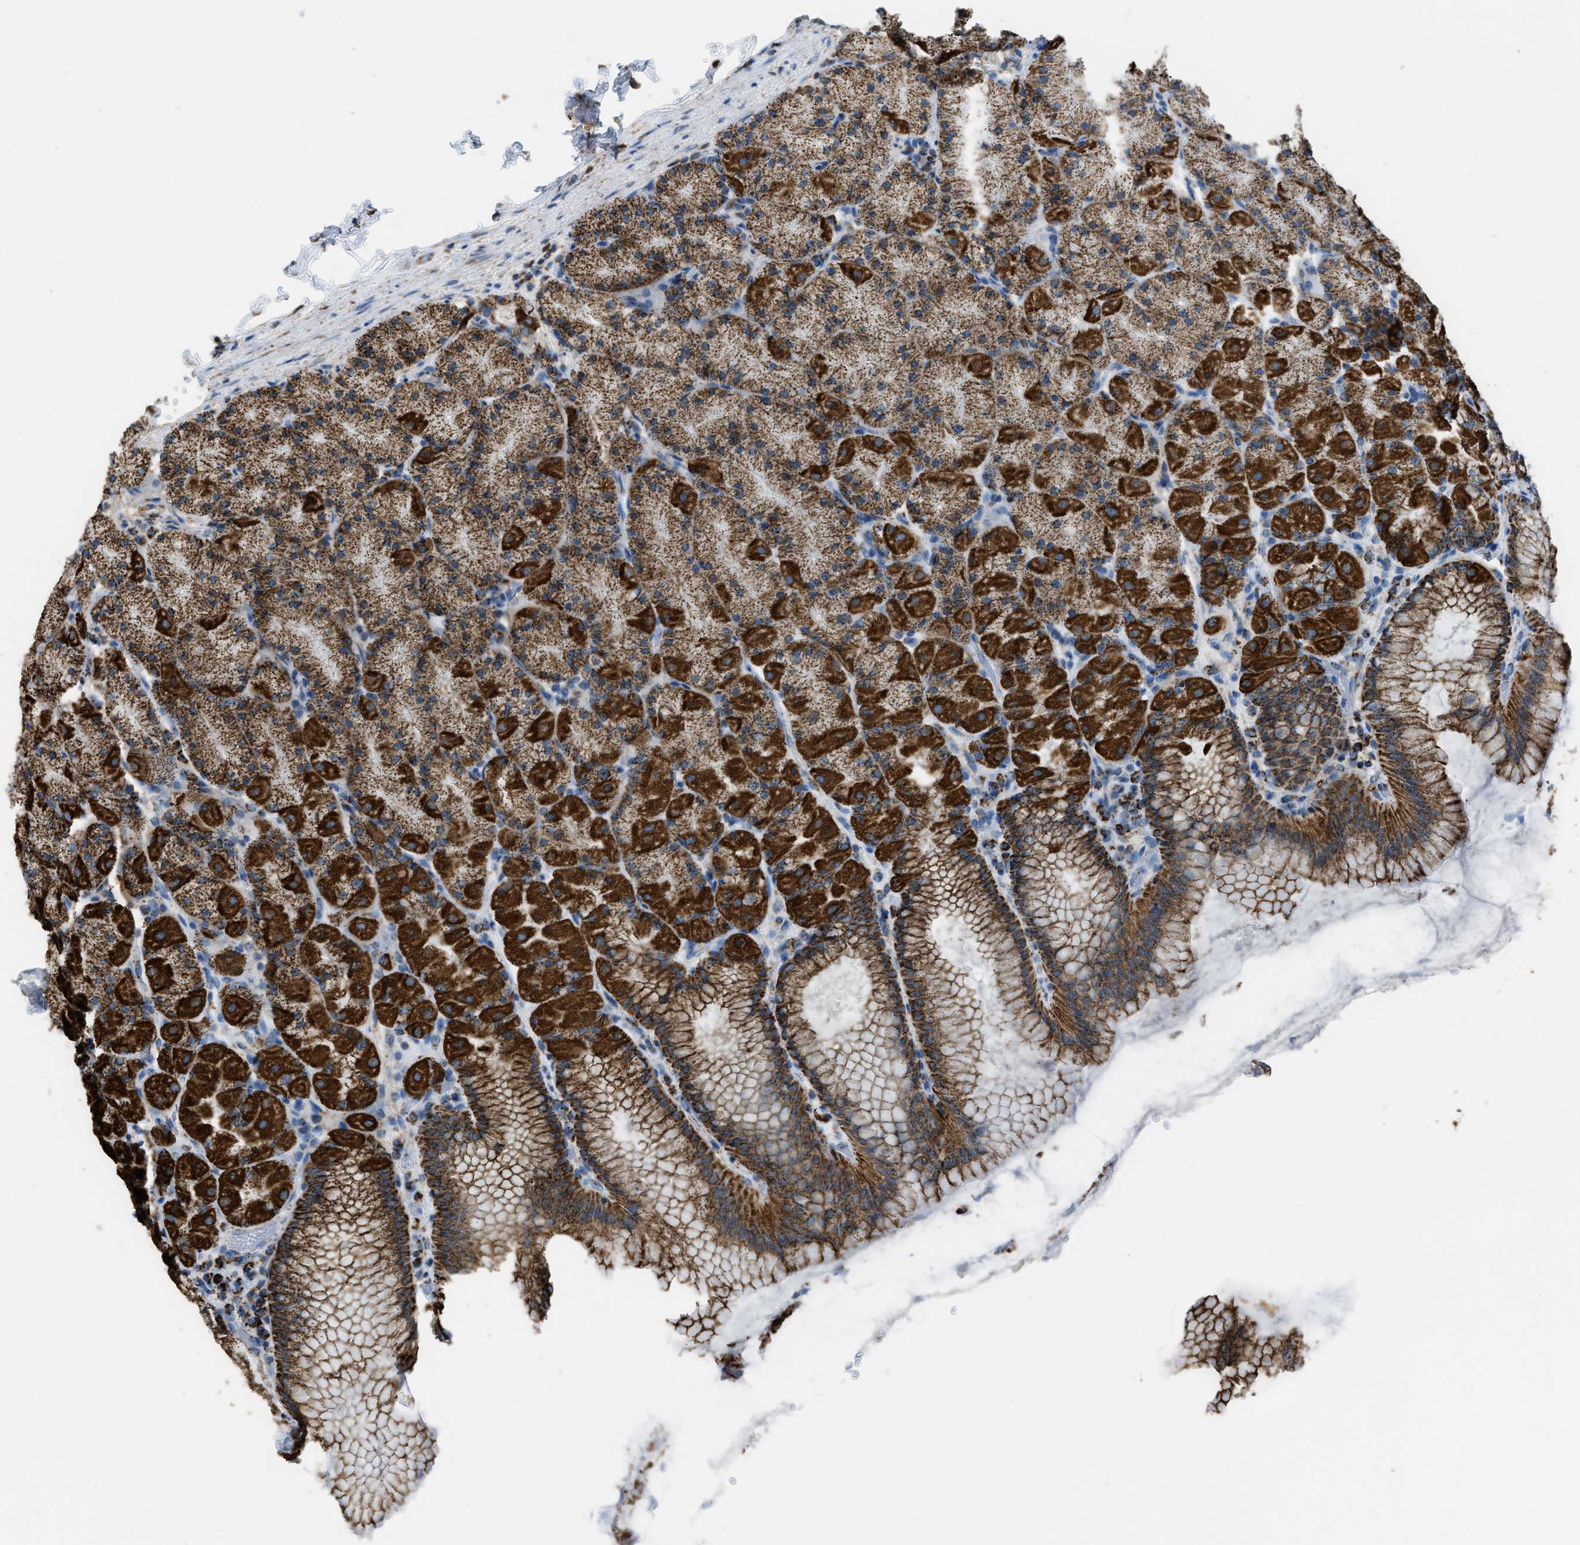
{"staining": {"intensity": "strong", "quantity": ">75%", "location": "cytoplasmic/membranous"}, "tissue": "stomach", "cell_type": "Glandular cells", "image_type": "normal", "snomed": [{"axis": "morphology", "description": "Normal tissue, NOS"}, {"axis": "topography", "description": "Stomach, upper"}], "caption": "Glandular cells display high levels of strong cytoplasmic/membranous staining in approximately >75% of cells in unremarkable stomach.", "gene": "ETFB", "patient": {"sex": "female", "age": 56}}